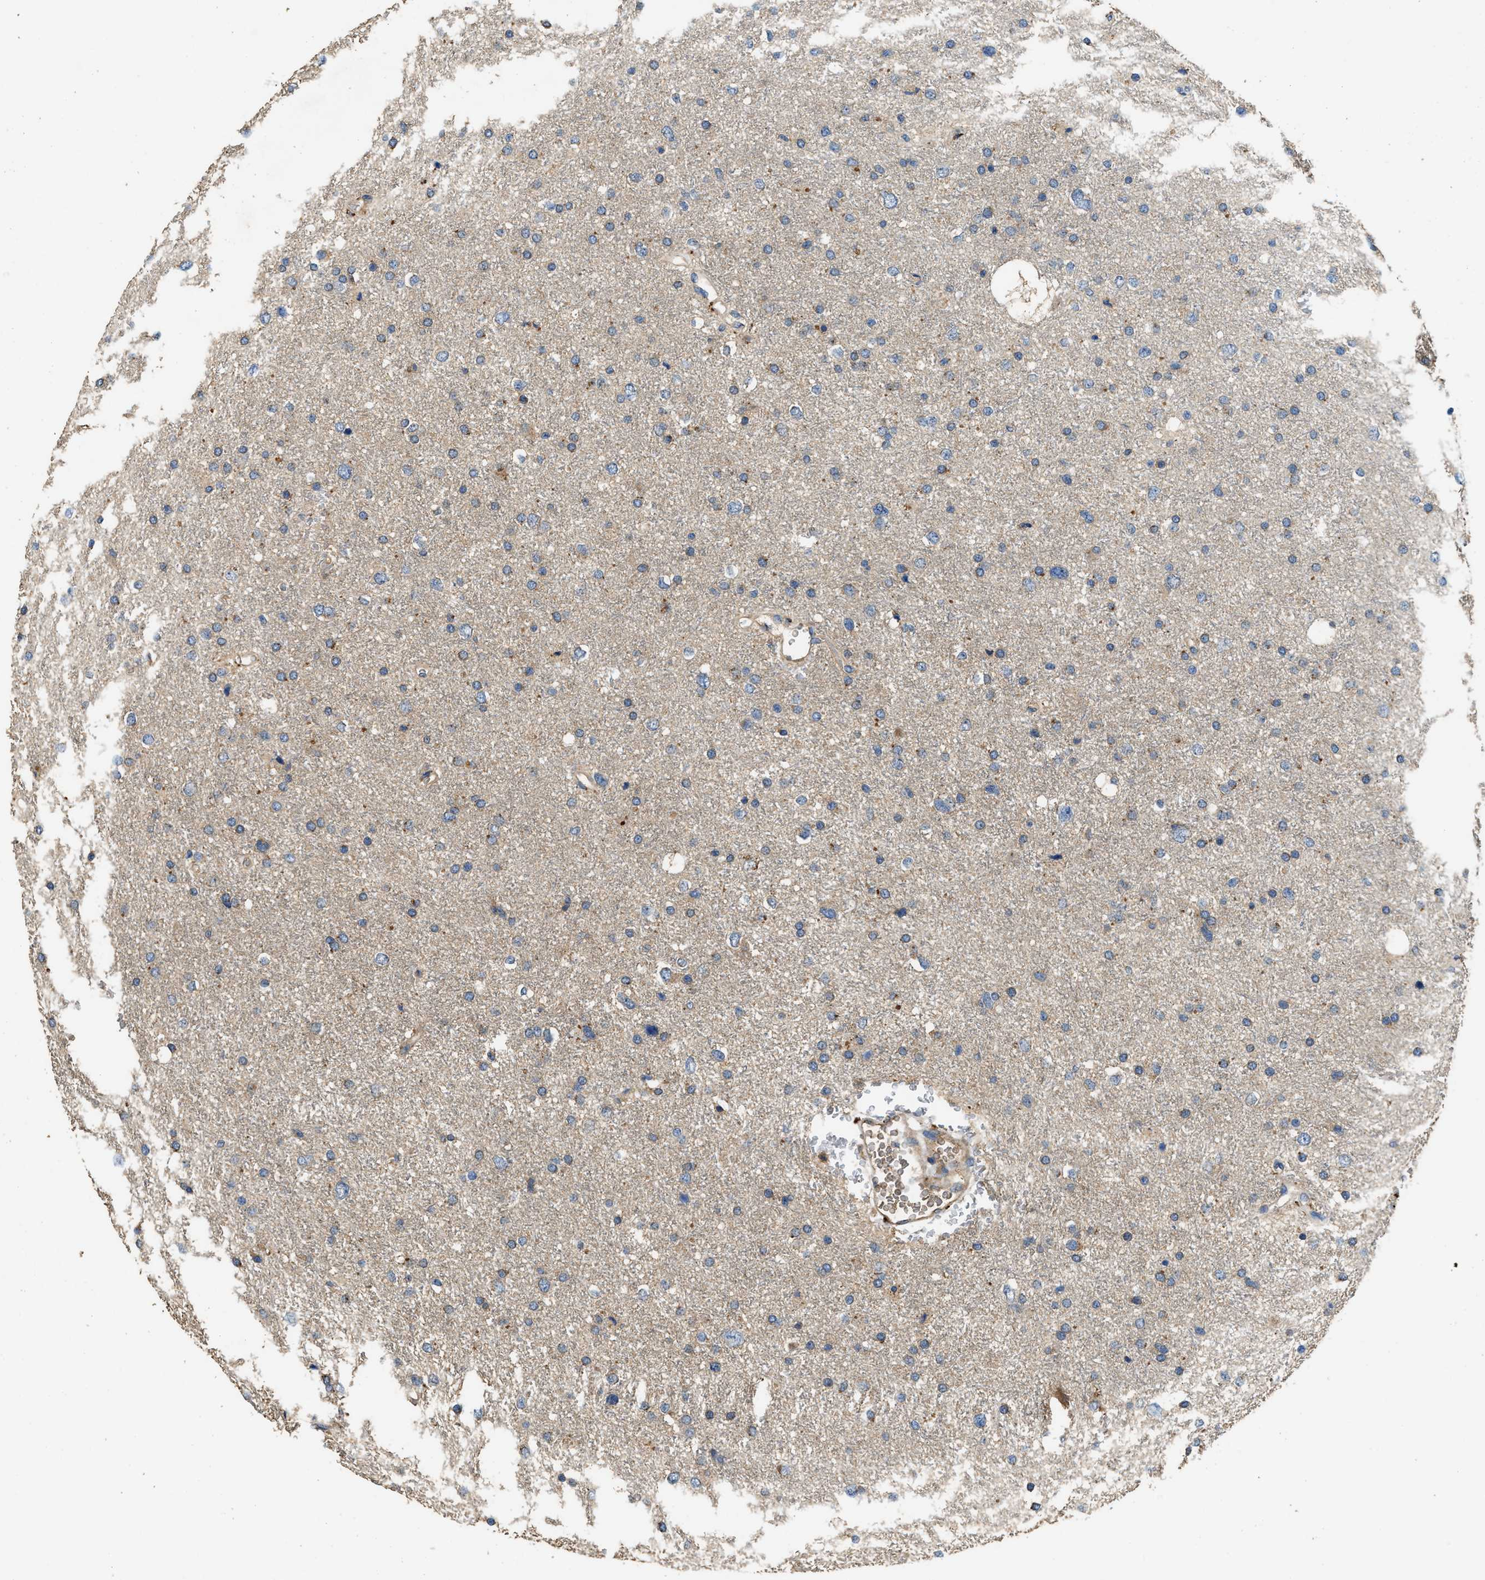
{"staining": {"intensity": "negative", "quantity": "none", "location": "none"}, "tissue": "glioma", "cell_type": "Tumor cells", "image_type": "cancer", "snomed": [{"axis": "morphology", "description": "Glioma, malignant, Low grade"}, {"axis": "topography", "description": "Brain"}], "caption": "IHC of glioma displays no expression in tumor cells.", "gene": "BLOC1S1", "patient": {"sex": "female", "age": 37}}